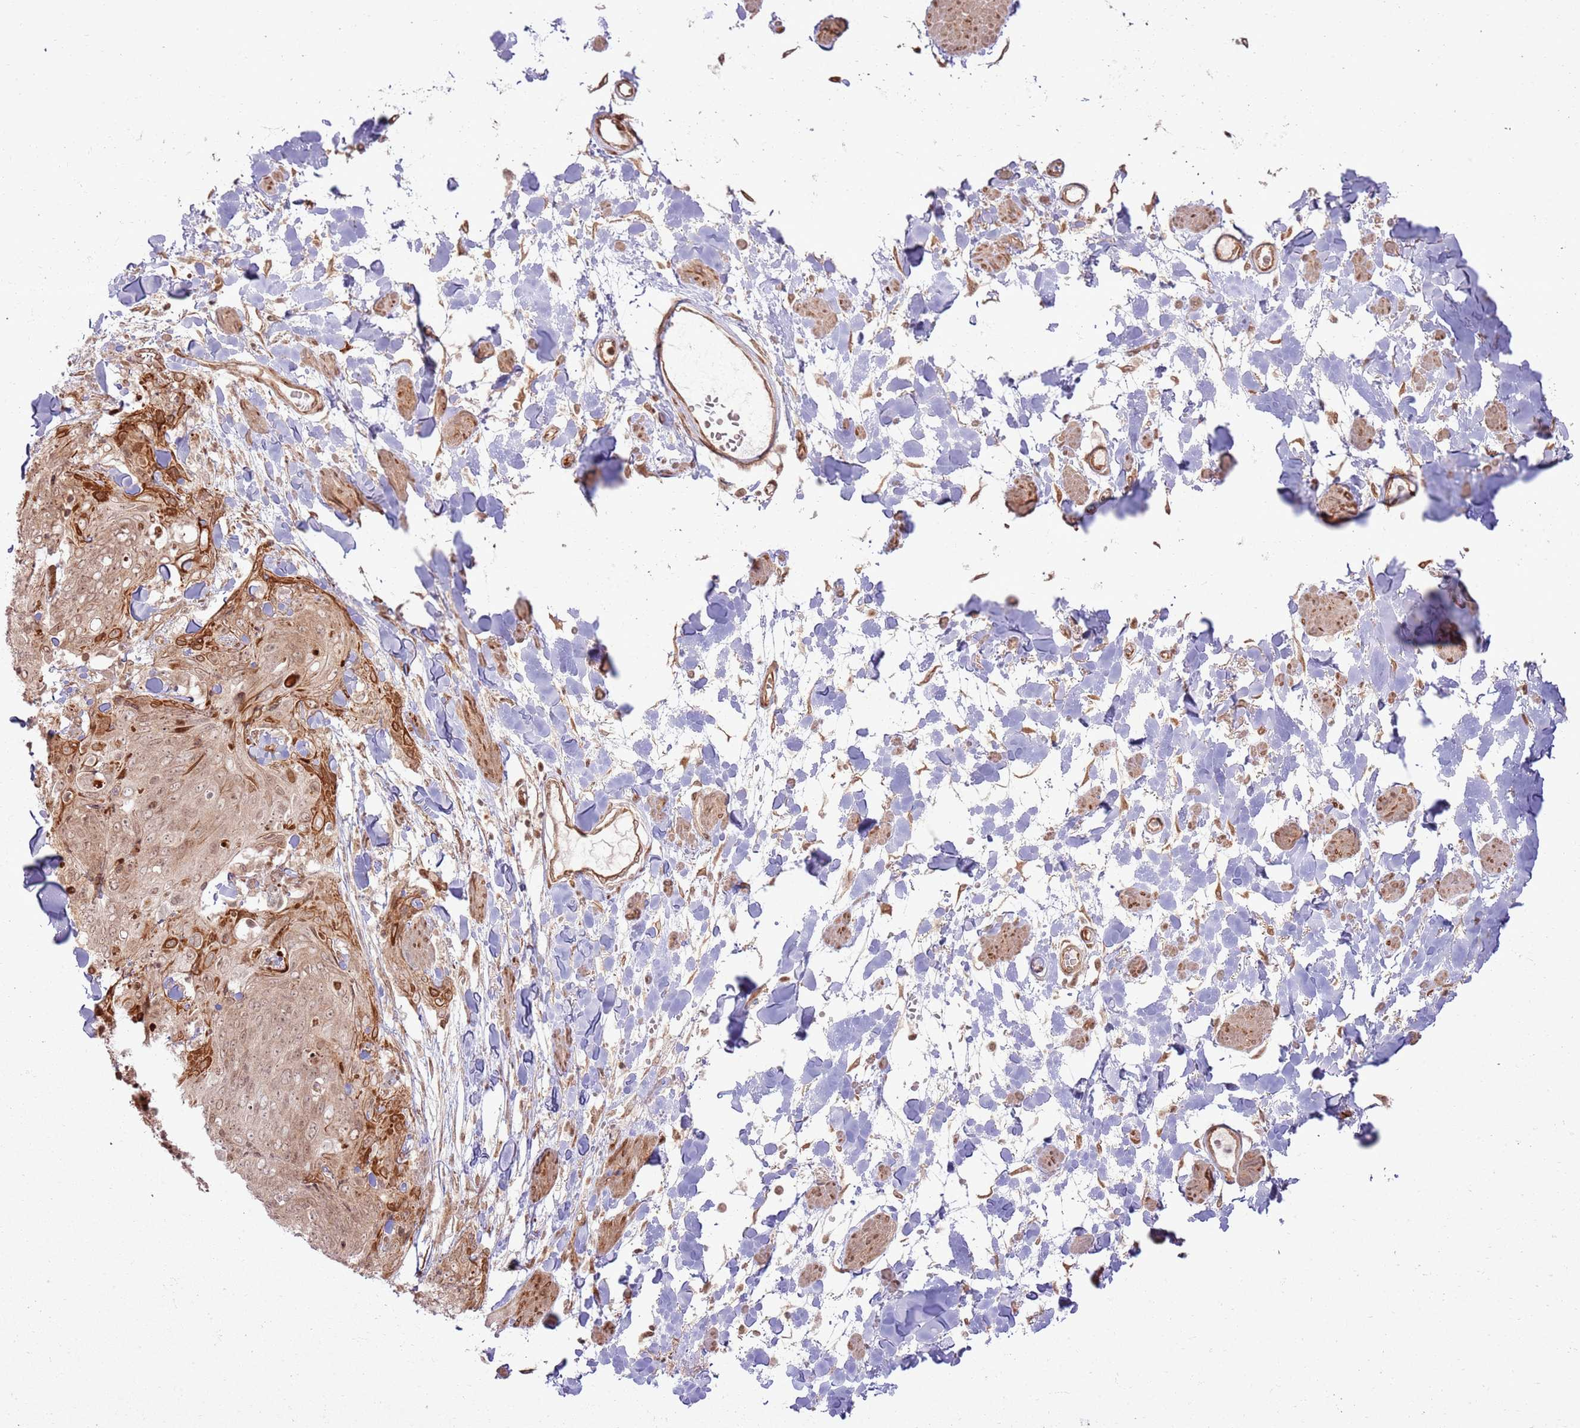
{"staining": {"intensity": "moderate", "quantity": ">75%", "location": "cytoplasmic/membranous,nuclear"}, "tissue": "skin cancer", "cell_type": "Tumor cells", "image_type": "cancer", "snomed": [{"axis": "morphology", "description": "Squamous cell carcinoma, NOS"}, {"axis": "topography", "description": "Skin"}, {"axis": "topography", "description": "Vulva"}], "caption": "Skin cancer stained for a protein displays moderate cytoplasmic/membranous and nuclear positivity in tumor cells. (Brightfield microscopy of DAB IHC at high magnification).", "gene": "KLHL36", "patient": {"sex": "female", "age": 85}}